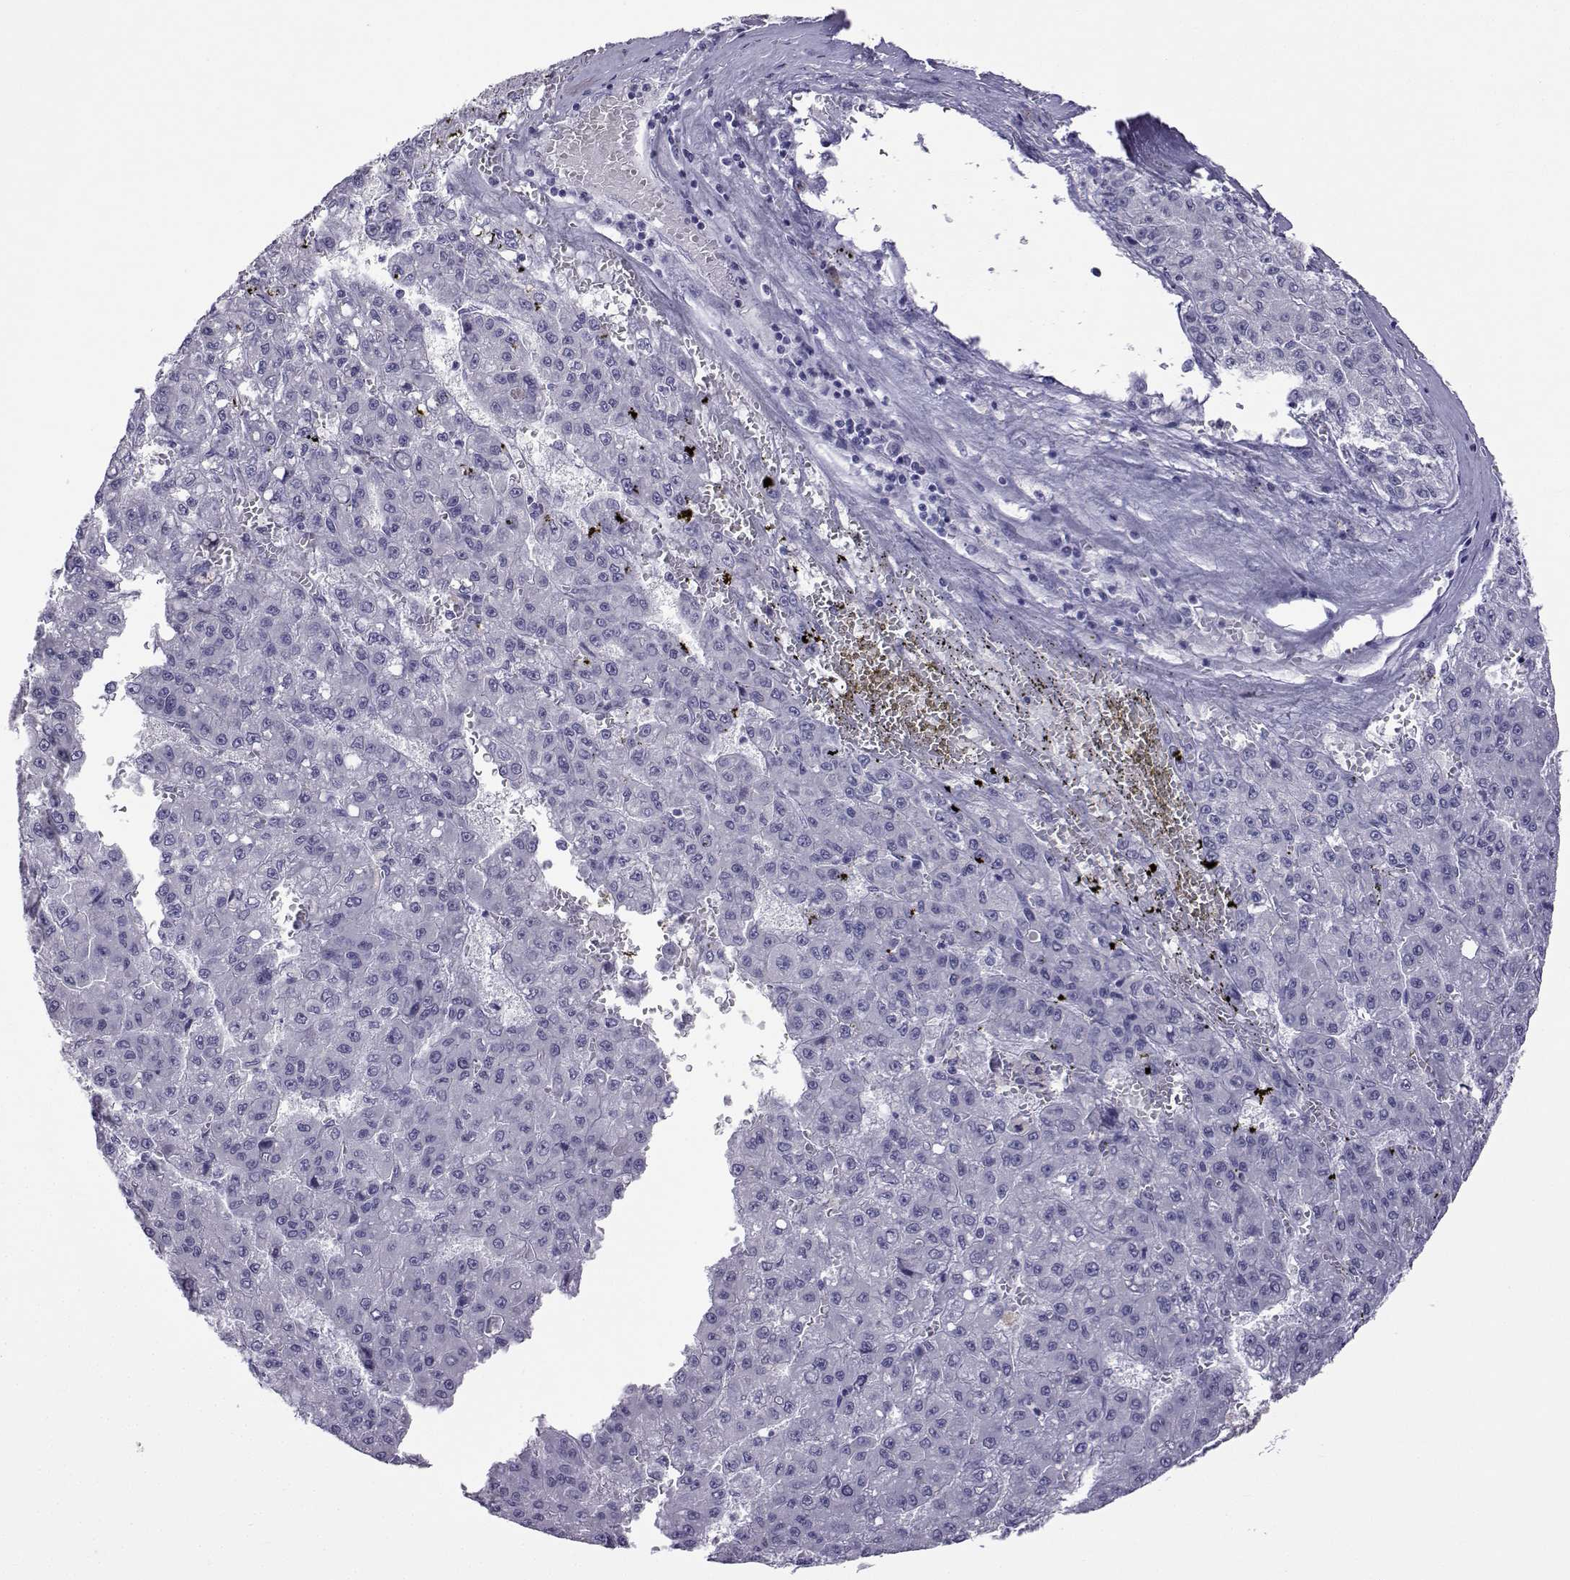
{"staining": {"intensity": "negative", "quantity": "none", "location": "none"}, "tissue": "liver cancer", "cell_type": "Tumor cells", "image_type": "cancer", "snomed": [{"axis": "morphology", "description": "Carcinoma, Hepatocellular, NOS"}, {"axis": "topography", "description": "Liver"}], "caption": "The micrograph reveals no staining of tumor cells in liver cancer (hepatocellular carcinoma). (DAB (3,3'-diaminobenzidine) immunohistochemistry visualized using brightfield microscopy, high magnification).", "gene": "ACTL7A", "patient": {"sex": "male", "age": 70}}